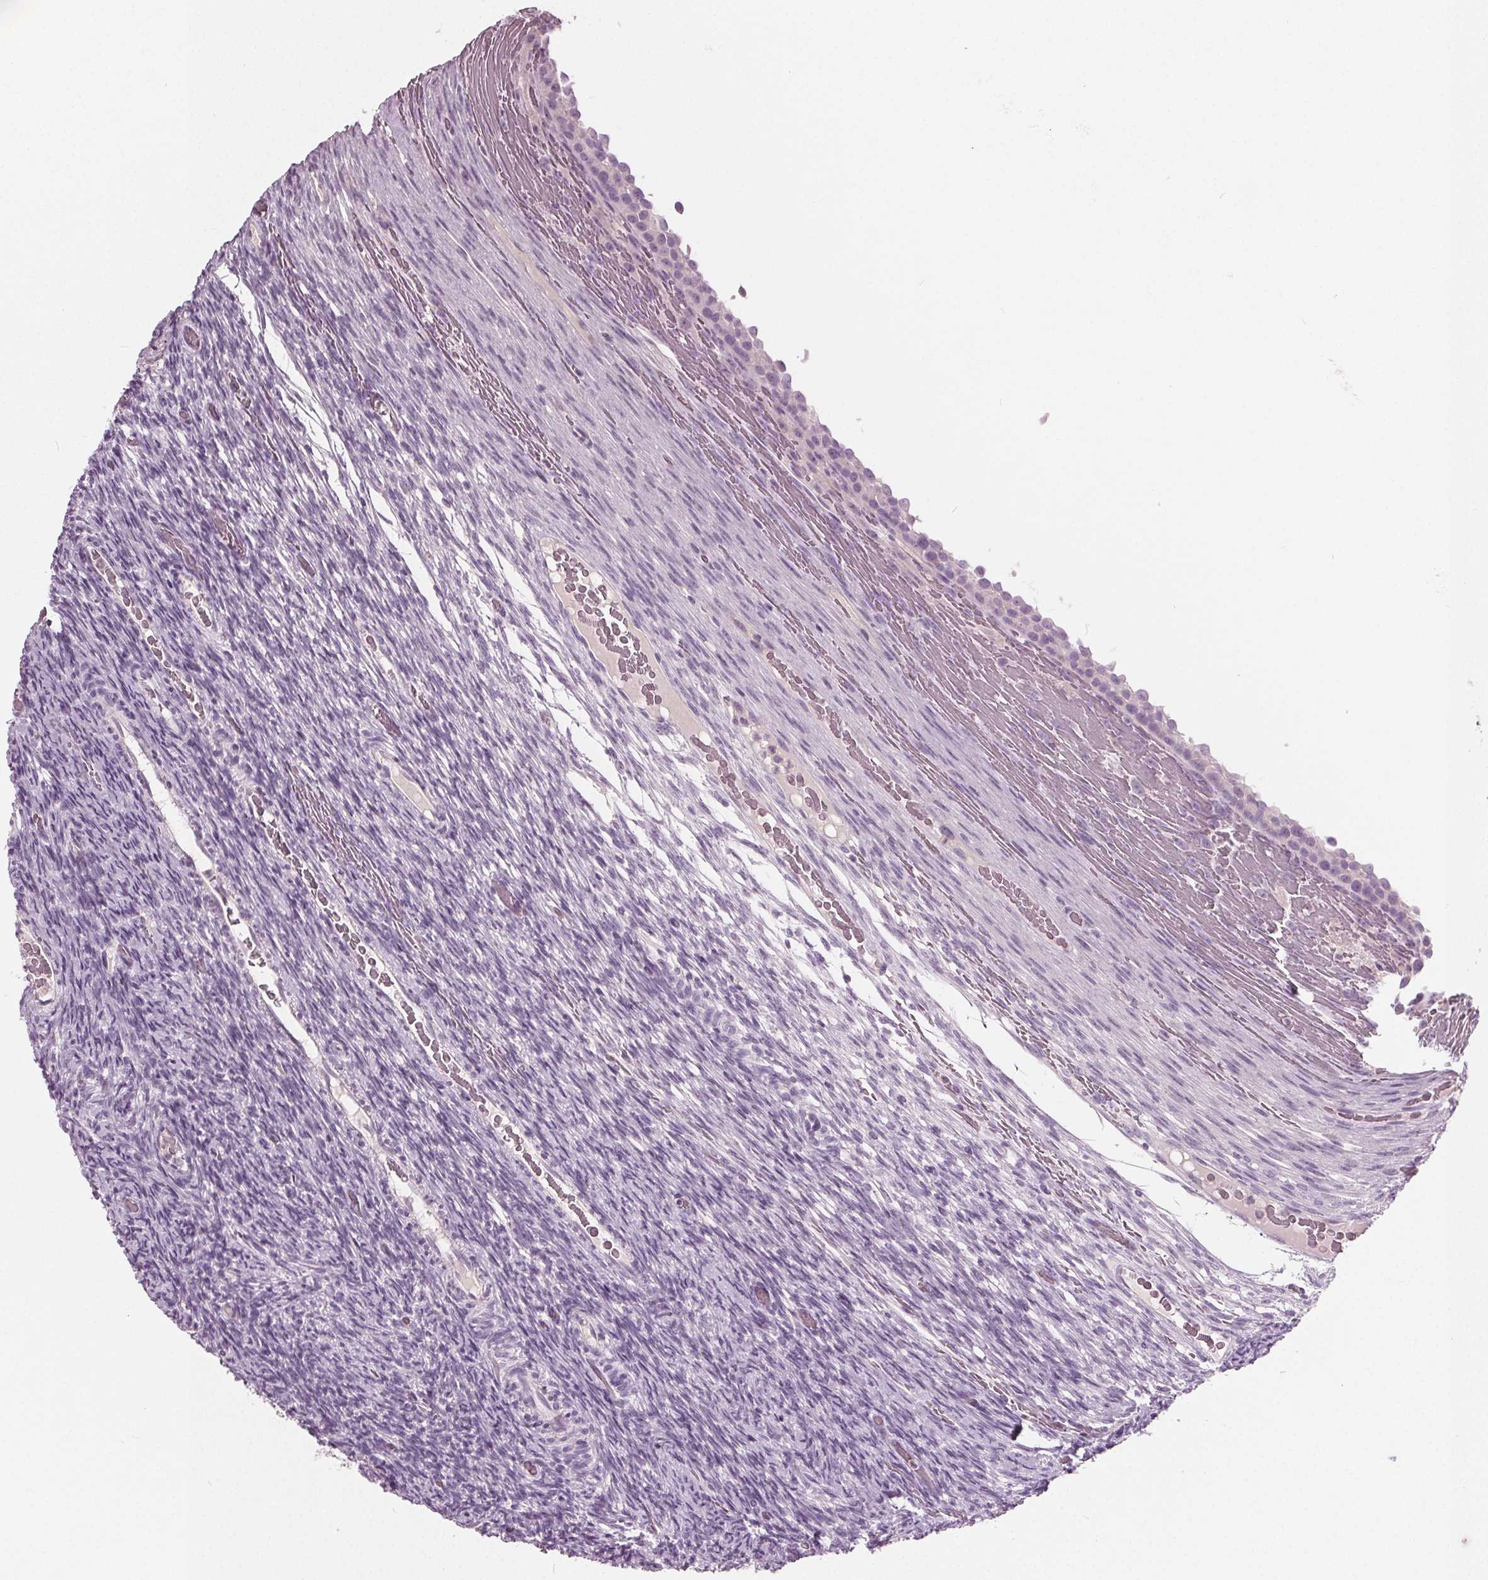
{"staining": {"intensity": "negative", "quantity": "none", "location": "none"}, "tissue": "ovary", "cell_type": "Follicle cells", "image_type": "normal", "snomed": [{"axis": "morphology", "description": "Normal tissue, NOS"}, {"axis": "topography", "description": "Ovary"}], "caption": "The micrograph displays no staining of follicle cells in normal ovary. The staining was performed using DAB to visualize the protein expression in brown, while the nuclei were stained in blue with hematoxylin (Magnification: 20x).", "gene": "TKFC", "patient": {"sex": "female", "age": 34}}